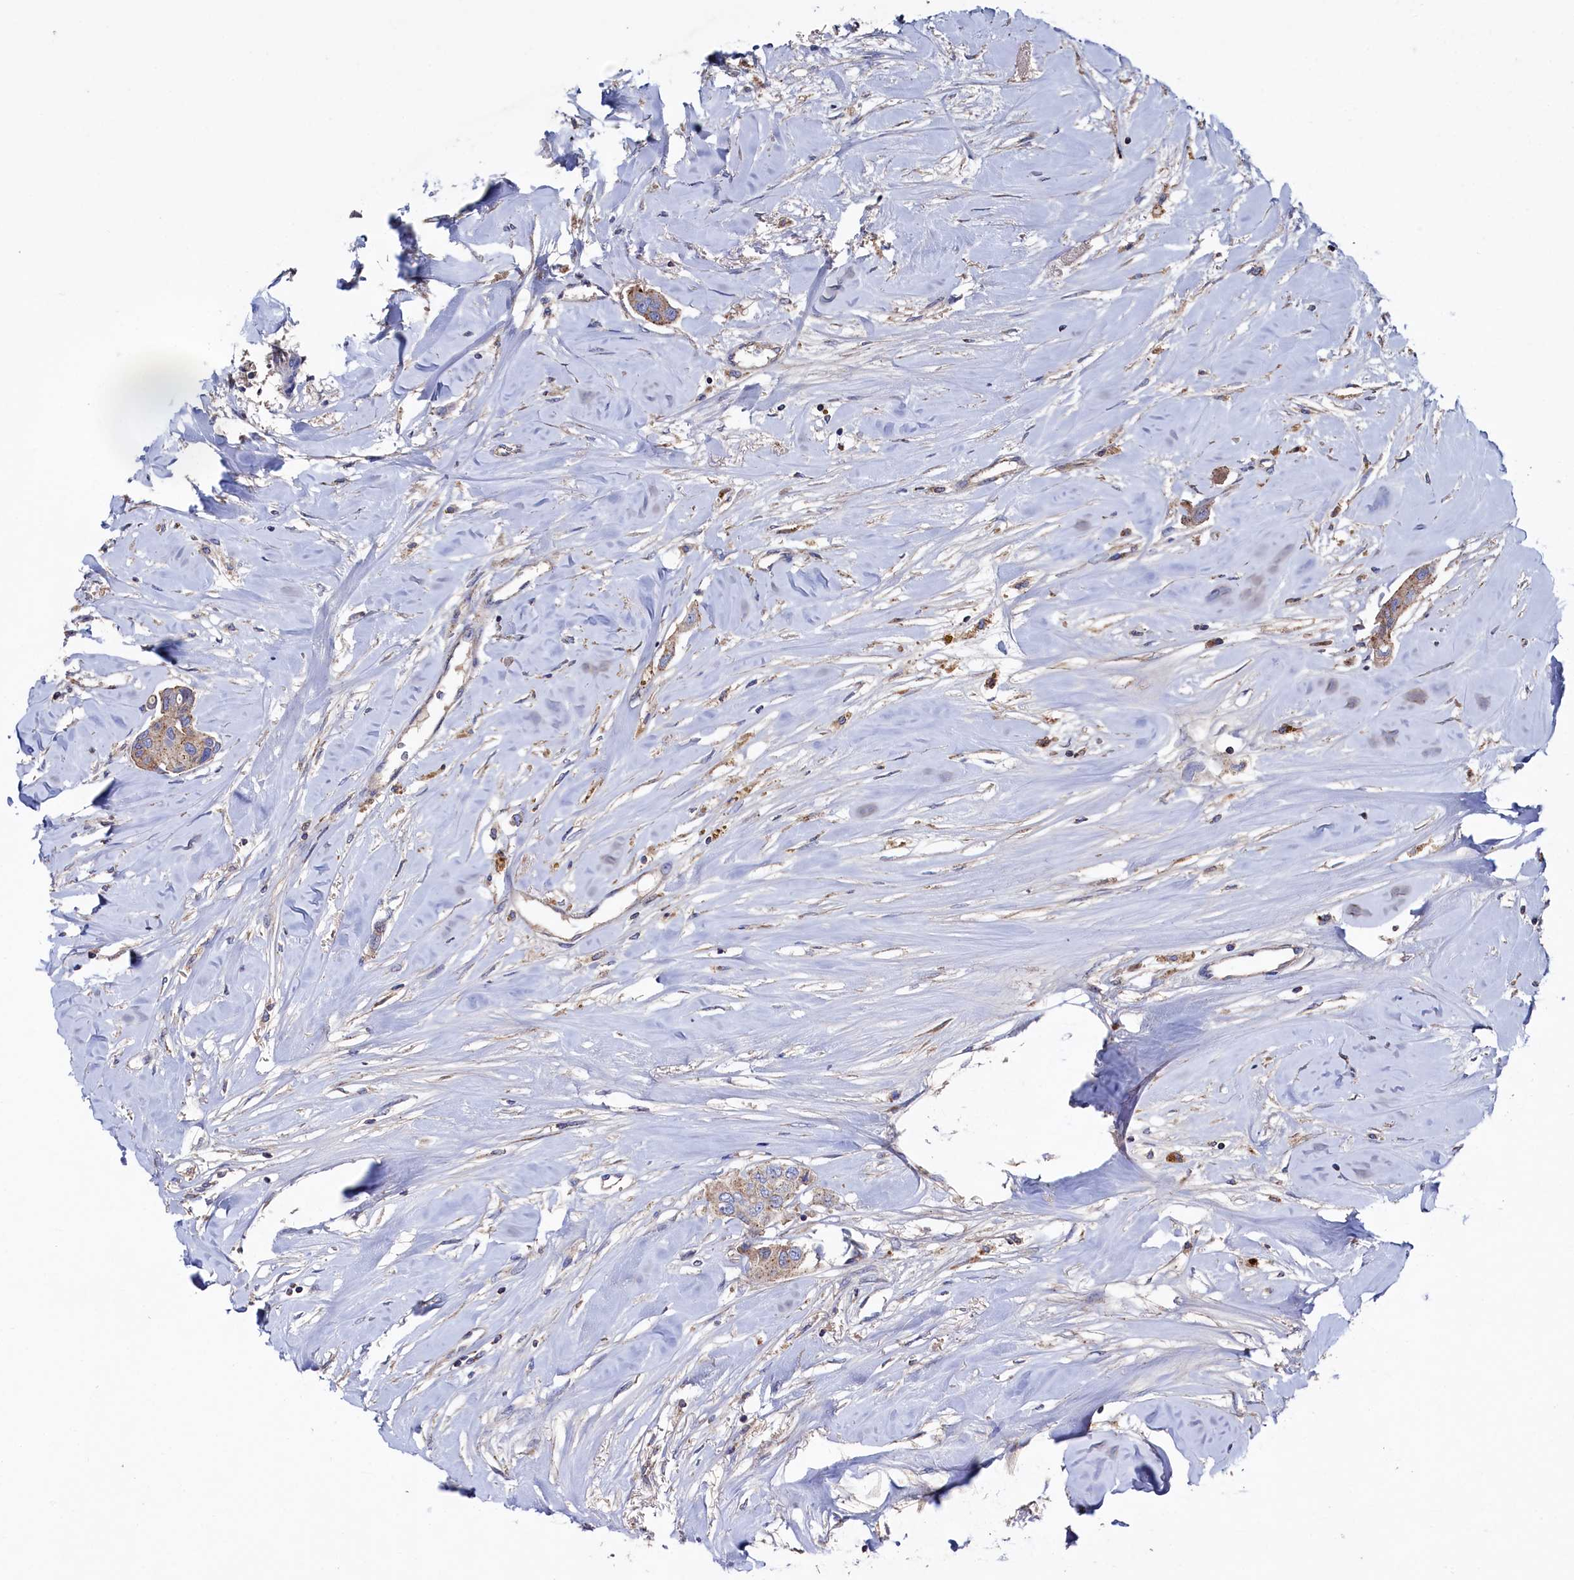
{"staining": {"intensity": "moderate", "quantity": ">75%", "location": "cytoplasmic/membranous"}, "tissue": "breast cancer", "cell_type": "Tumor cells", "image_type": "cancer", "snomed": [{"axis": "morphology", "description": "Duct carcinoma"}, {"axis": "topography", "description": "Breast"}], "caption": "An immunohistochemistry (IHC) photomicrograph of tumor tissue is shown. Protein staining in brown labels moderate cytoplasmic/membranous positivity in breast cancer within tumor cells.", "gene": "TK2", "patient": {"sex": "female", "age": 80}}